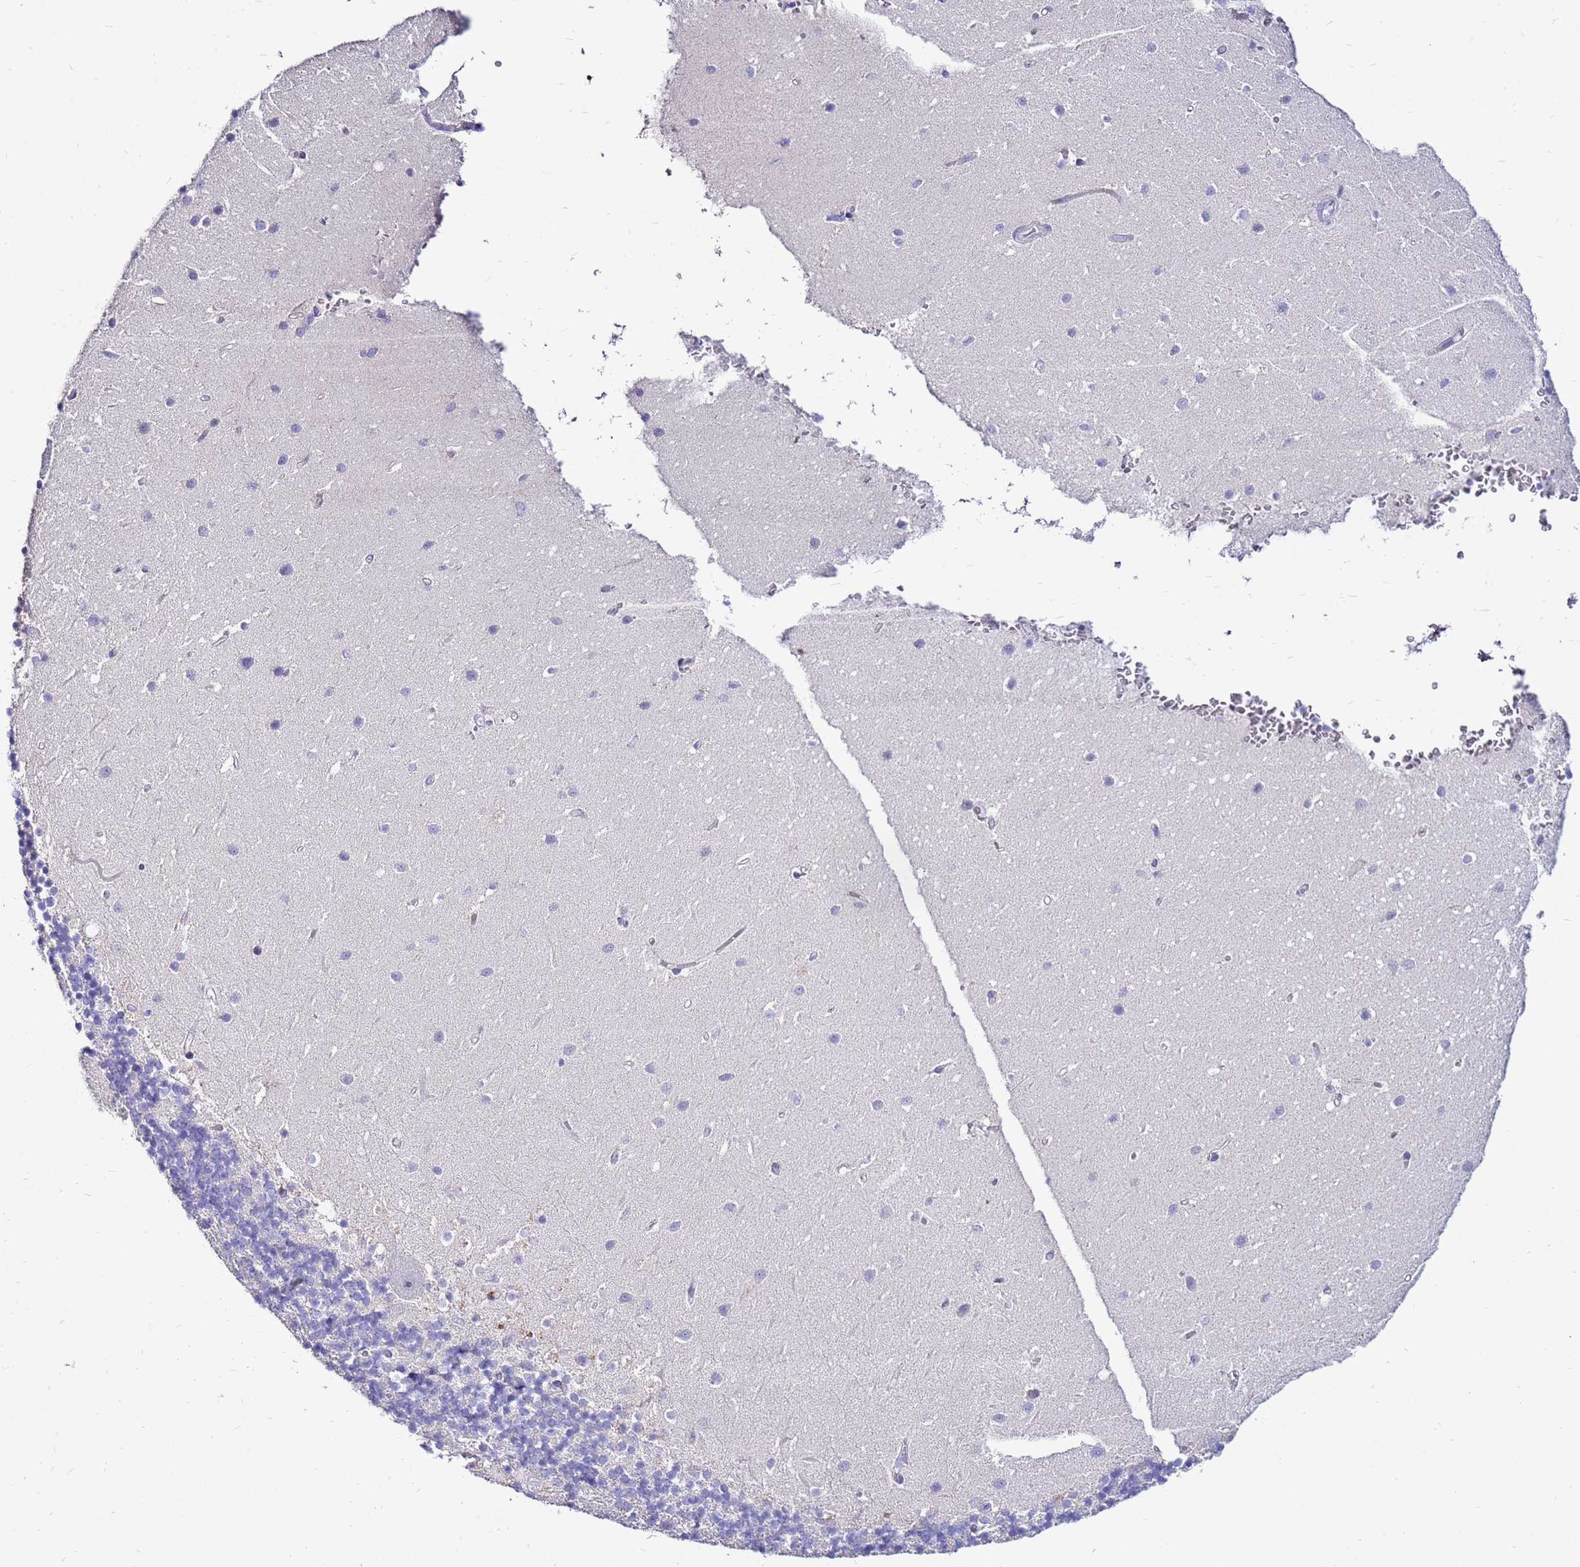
{"staining": {"intensity": "negative", "quantity": "none", "location": "none"}, "tissue": "cerebellum", "cell_type": "Cells in granular layer", "image_type": "normal", "snomed": [{"axis": "morphology", "description": "Normal tissue, NOS"}, {"axis": "topography", "description": "Cerebellum"}], "caption": "Immunohistochemical staining of benign cerebellum displays no significant positivity in cells in granular layer. The staining was performed using DAB to visualize the protein expression in brown, while the nuclei were stained in blue with hematoxylin (Magnification: 20x).", "gene": "IGF1R", "patient": {"sex": "male", "age": 54}}